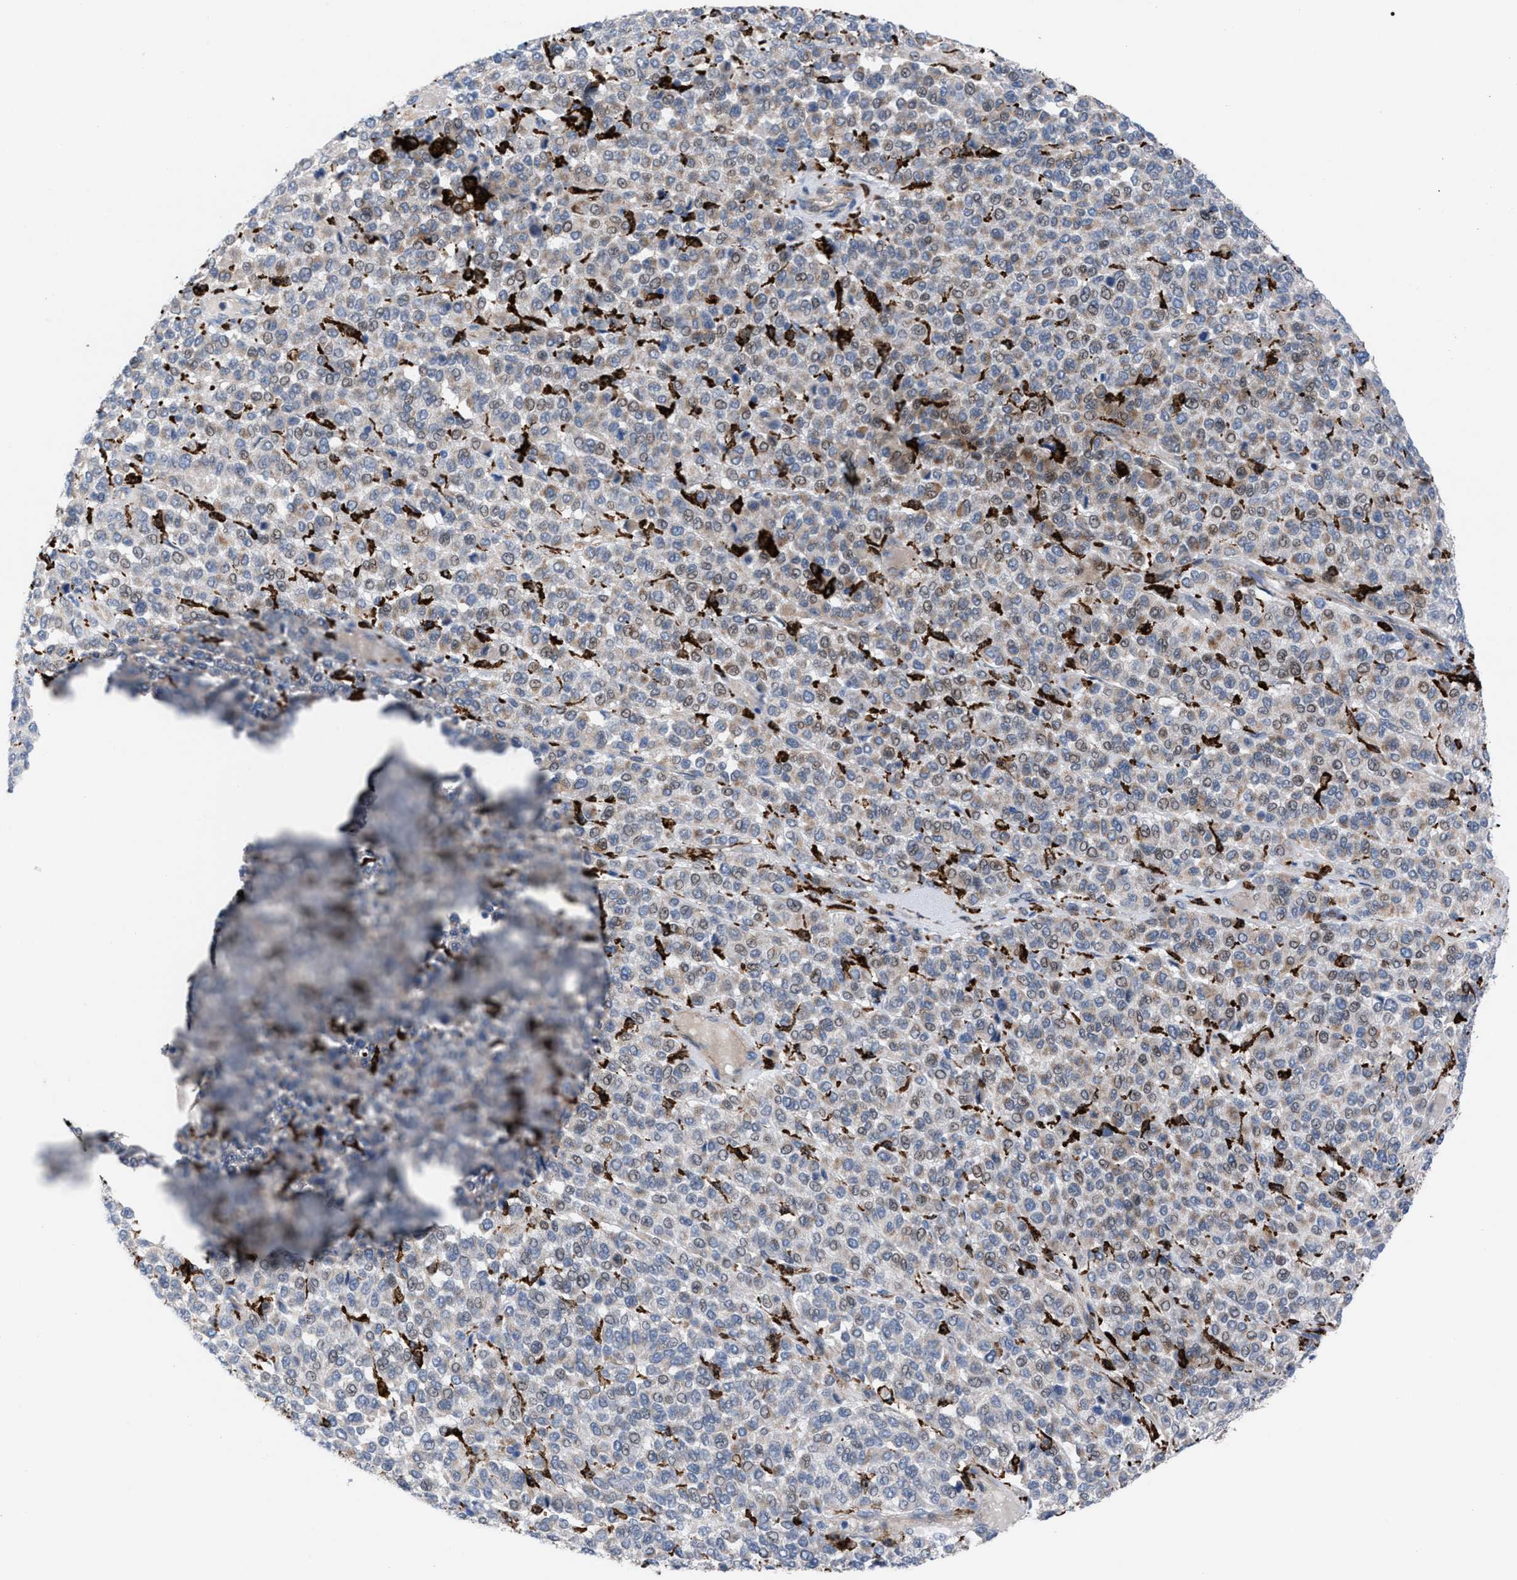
{"staining": {"intensity": "weak", "quantity": "<25%", "location": "cytoplasmic/membranous"}, "tissue": "melanoma", "cell_type": "Tumor cells", "image_type": "cancer", "snomed": [{"axis": "morphology", "description": "Malignant melanoma, Metastatic site"}, {"axis": "topography", "description": "Pancreas"}], "caption": "Immunohistochemical staining of melanoma demonstrates no significant positivity in tumor cells.", "gene": "SLC47A1", "patient": {"sex": "female", "age": 30}}